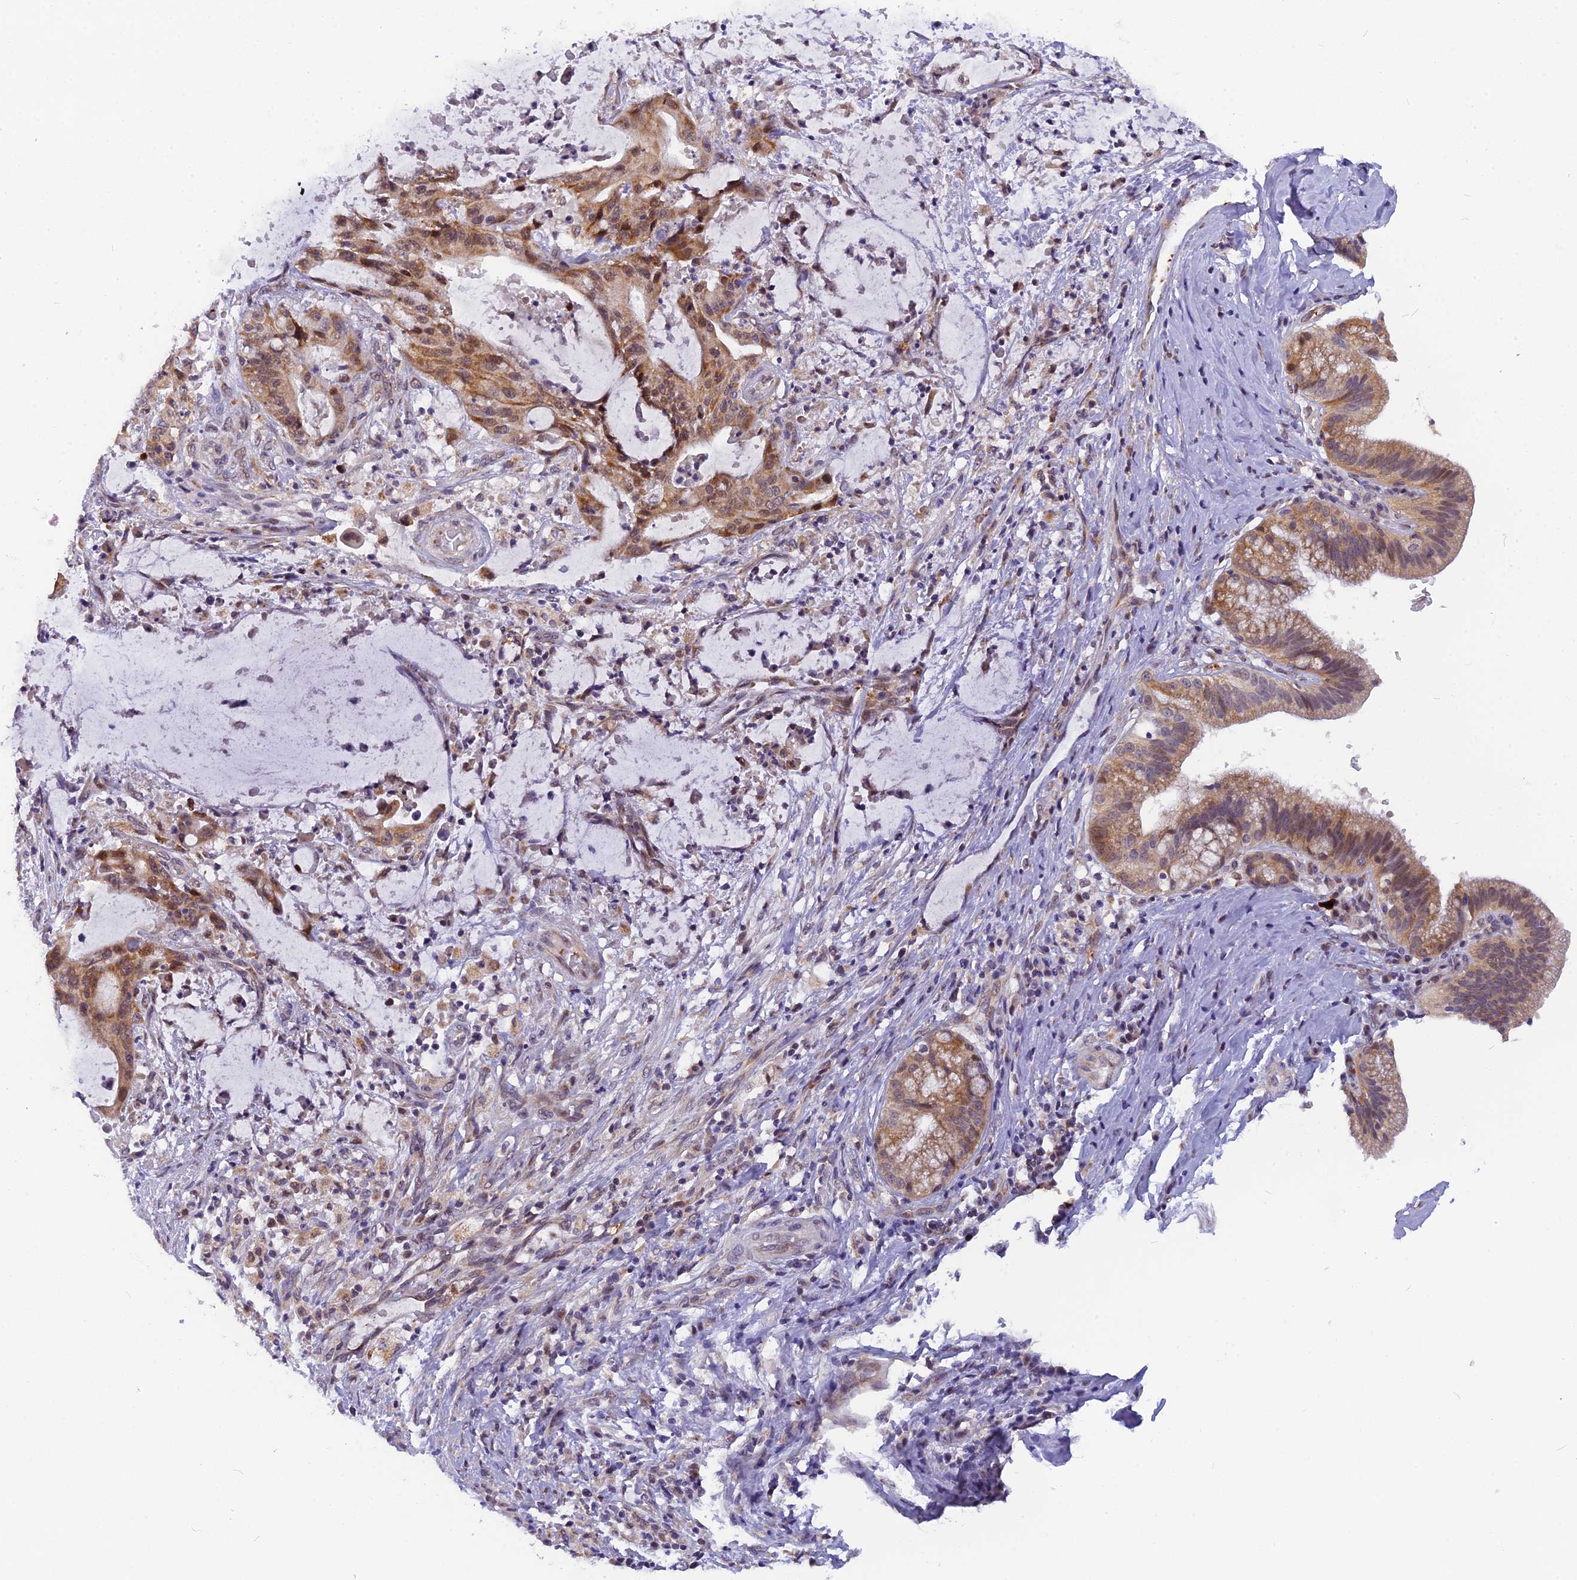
{"staining": {"intensity": "moderate", "quantity": ">75%", "location": "cytoplasmic/membranous"}, "tissue": "liver cancer", "cell_type": "Tumor cells", "image_type": "cancer", "snomed": [{"axis": "morphology", "description": "Normal tissue, NOS"}, {"axis": "morphology", "description": "Cholangiocarcinoma"}, {"axis": "topography", "description": "Liver"}, {"axis": "topography", "description": "Peripheral nerve tissue"}], "caption": "Protein staining by immunohistochemistry (IHC) exhibits moderate cytoplasmic/membranous expression in about >75% of tumor cells in liver cholangiocarcinoma.", "gene": "CMC1", "patient": {"sex": "female", "age": 73}}